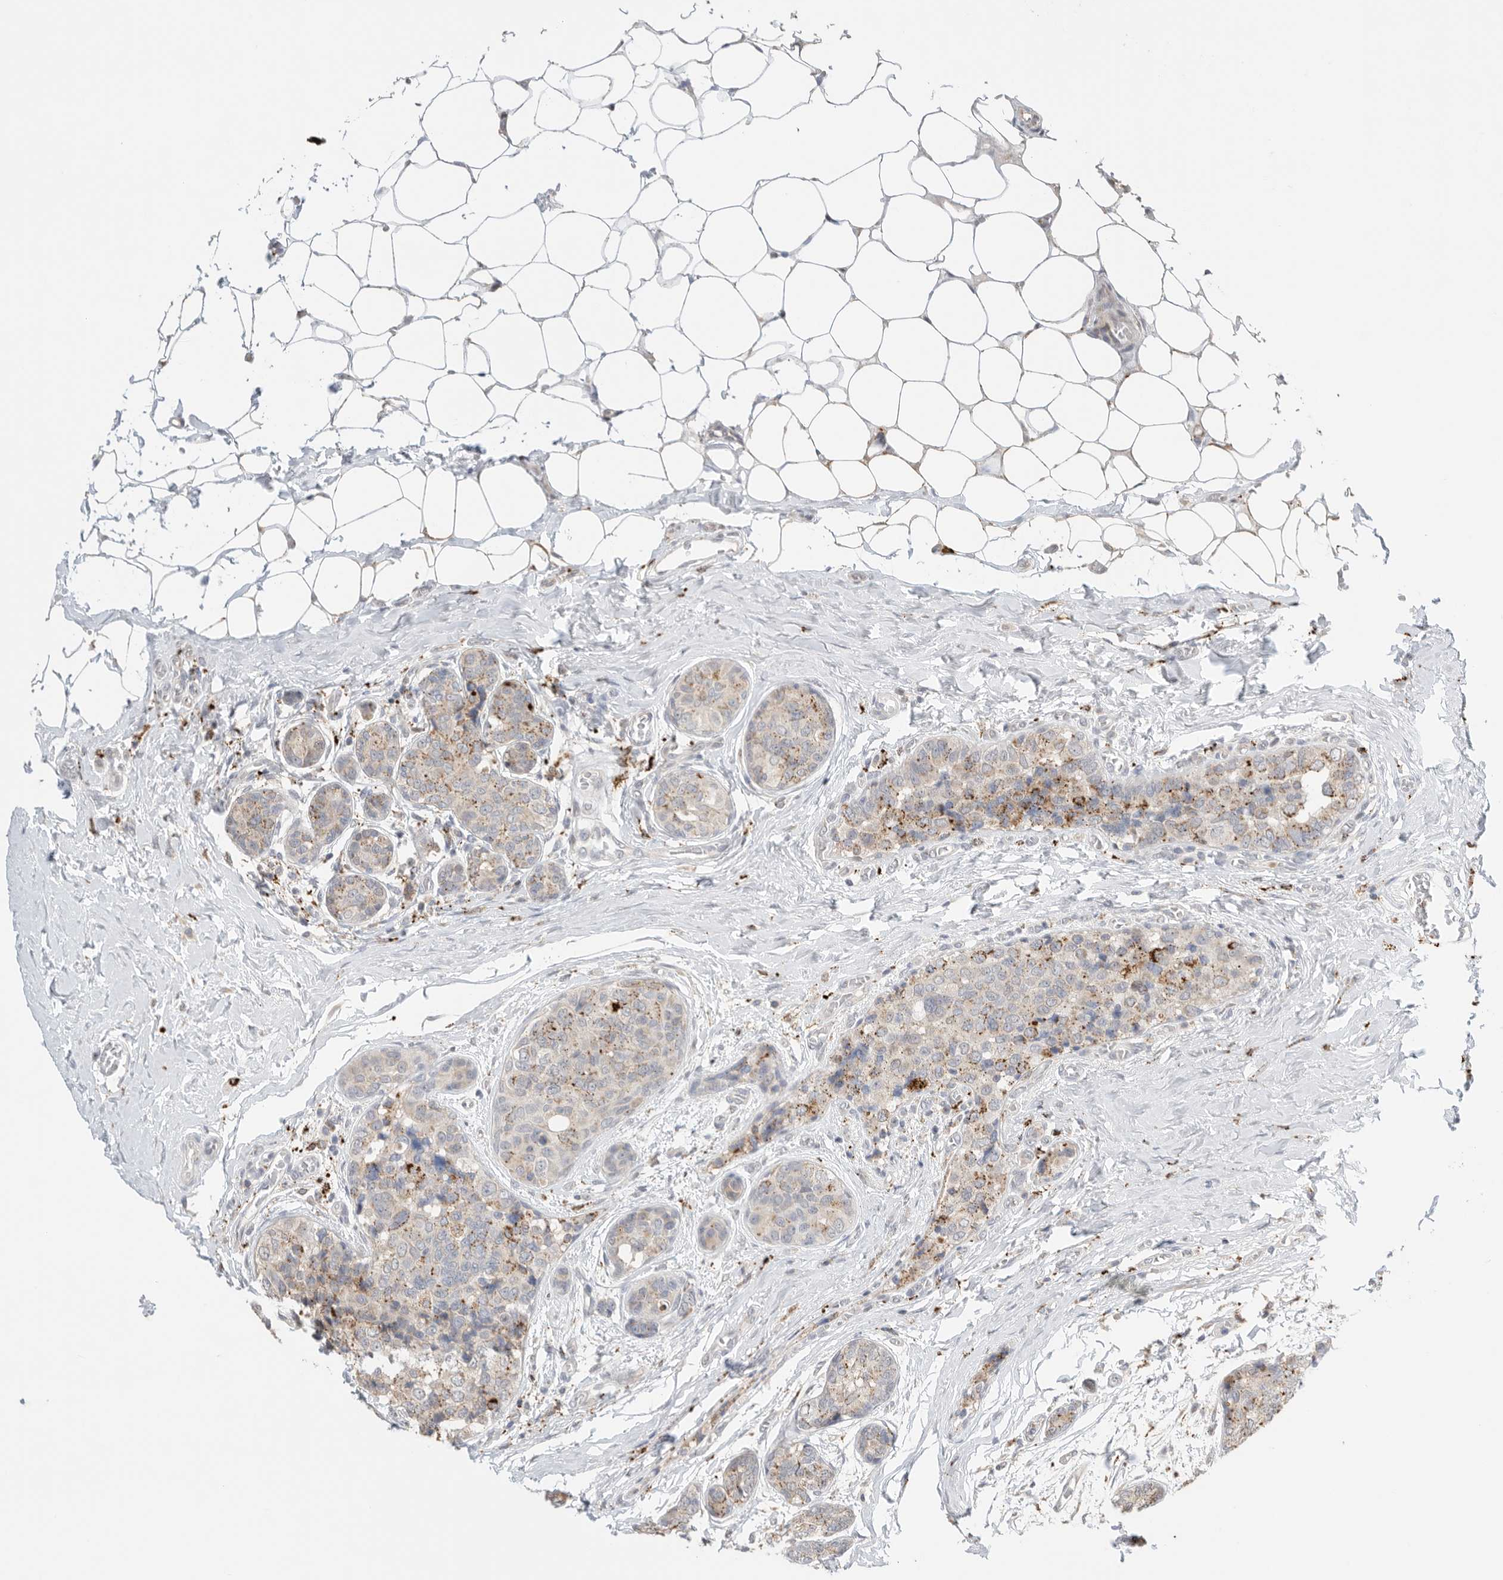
{"staining": {"intensity": "moderate", "quantity": "25%-75%", "location": "cytoplasmic/membranous"}, "tissue": "breast cancer", "cell_type": "Tumor cells", "image_type": "cancer", "snomed": [{"axis": "morphology", "description": "Normal tissue, NOS"}, {"axis": "morphology", "description": "Duct carcinoma"}, {"axis": "topography", "description": "Breast"}], "caption": "An IHC micrograph of tumor tissue is shown. Protein staining in brown shows moderate cytoplasmic/membranous positivity in breast cancer (invasive ductal carcinoma) within tumor cells.", "gene": "GGH", "patient": {"sex": "female", "age": 43}}